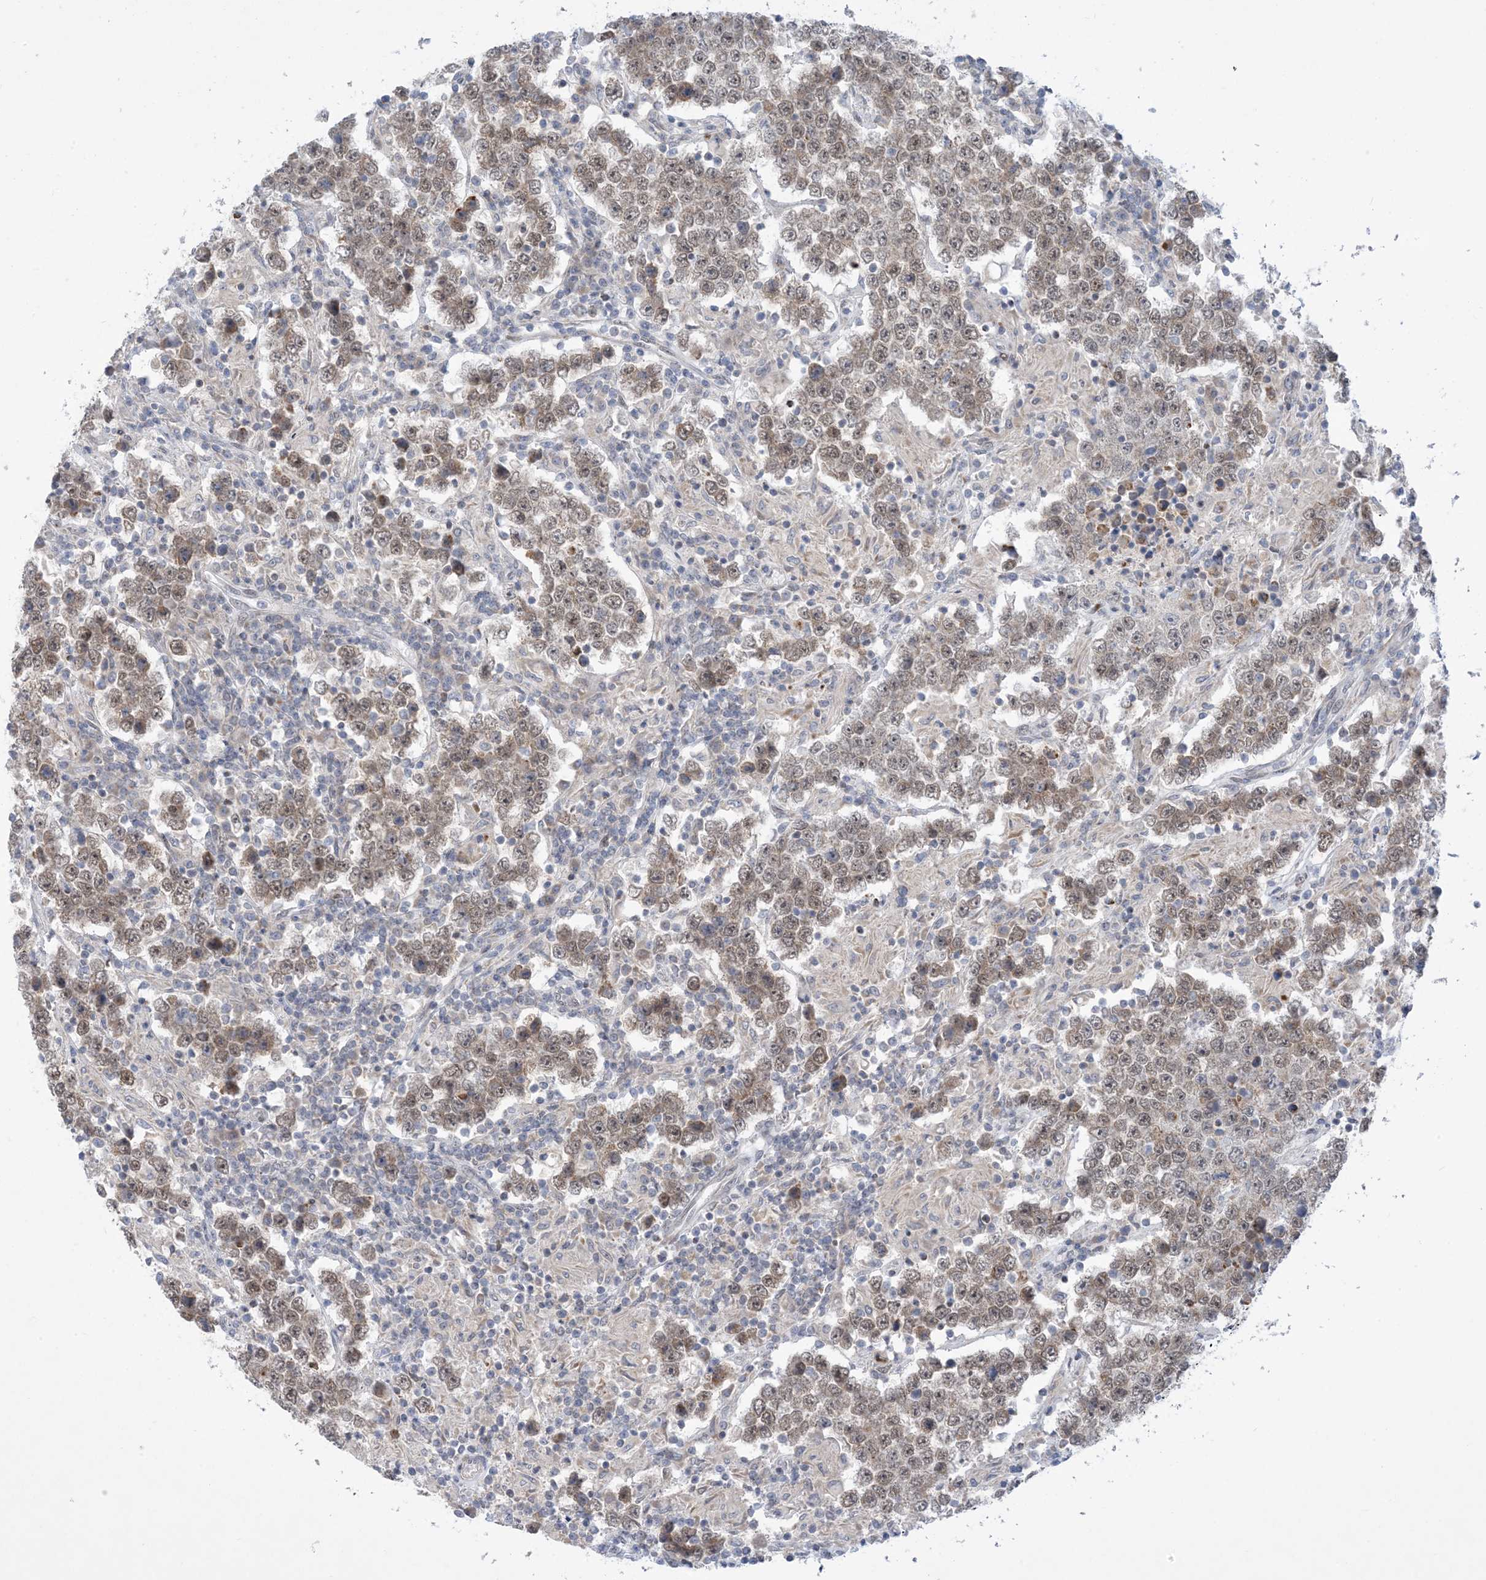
{"staining": {"intensity": "weak", "quantity": ">75%", "location": "nuclear"}, "tissue": "testis cancer", "cell_type": "Tumor cells", "image_type": "cancer", "snomed": [{"axis": "morphology", "description": "Normal tissue, NOS"}, {"axis": "morphology", "description": "Urothelial carcinoma, High grade"}, {"axis": "morphology", "description": "Seminoma, NOS"}, {"axis": "morphology", "description": "Carcinoma, Embryonal, NOS"}, {"axis": "topography", "description": "Urinary bladder"}, {"axis": "topography", "description": "Testis"}], "caption": "The histopathology image demonstrates a brown stain indicating the presence of a protein in the nuclear of tumor cells in testis cancer.", "gene": "ZNF8", "patient": {"sex": "male", "age": 41}}